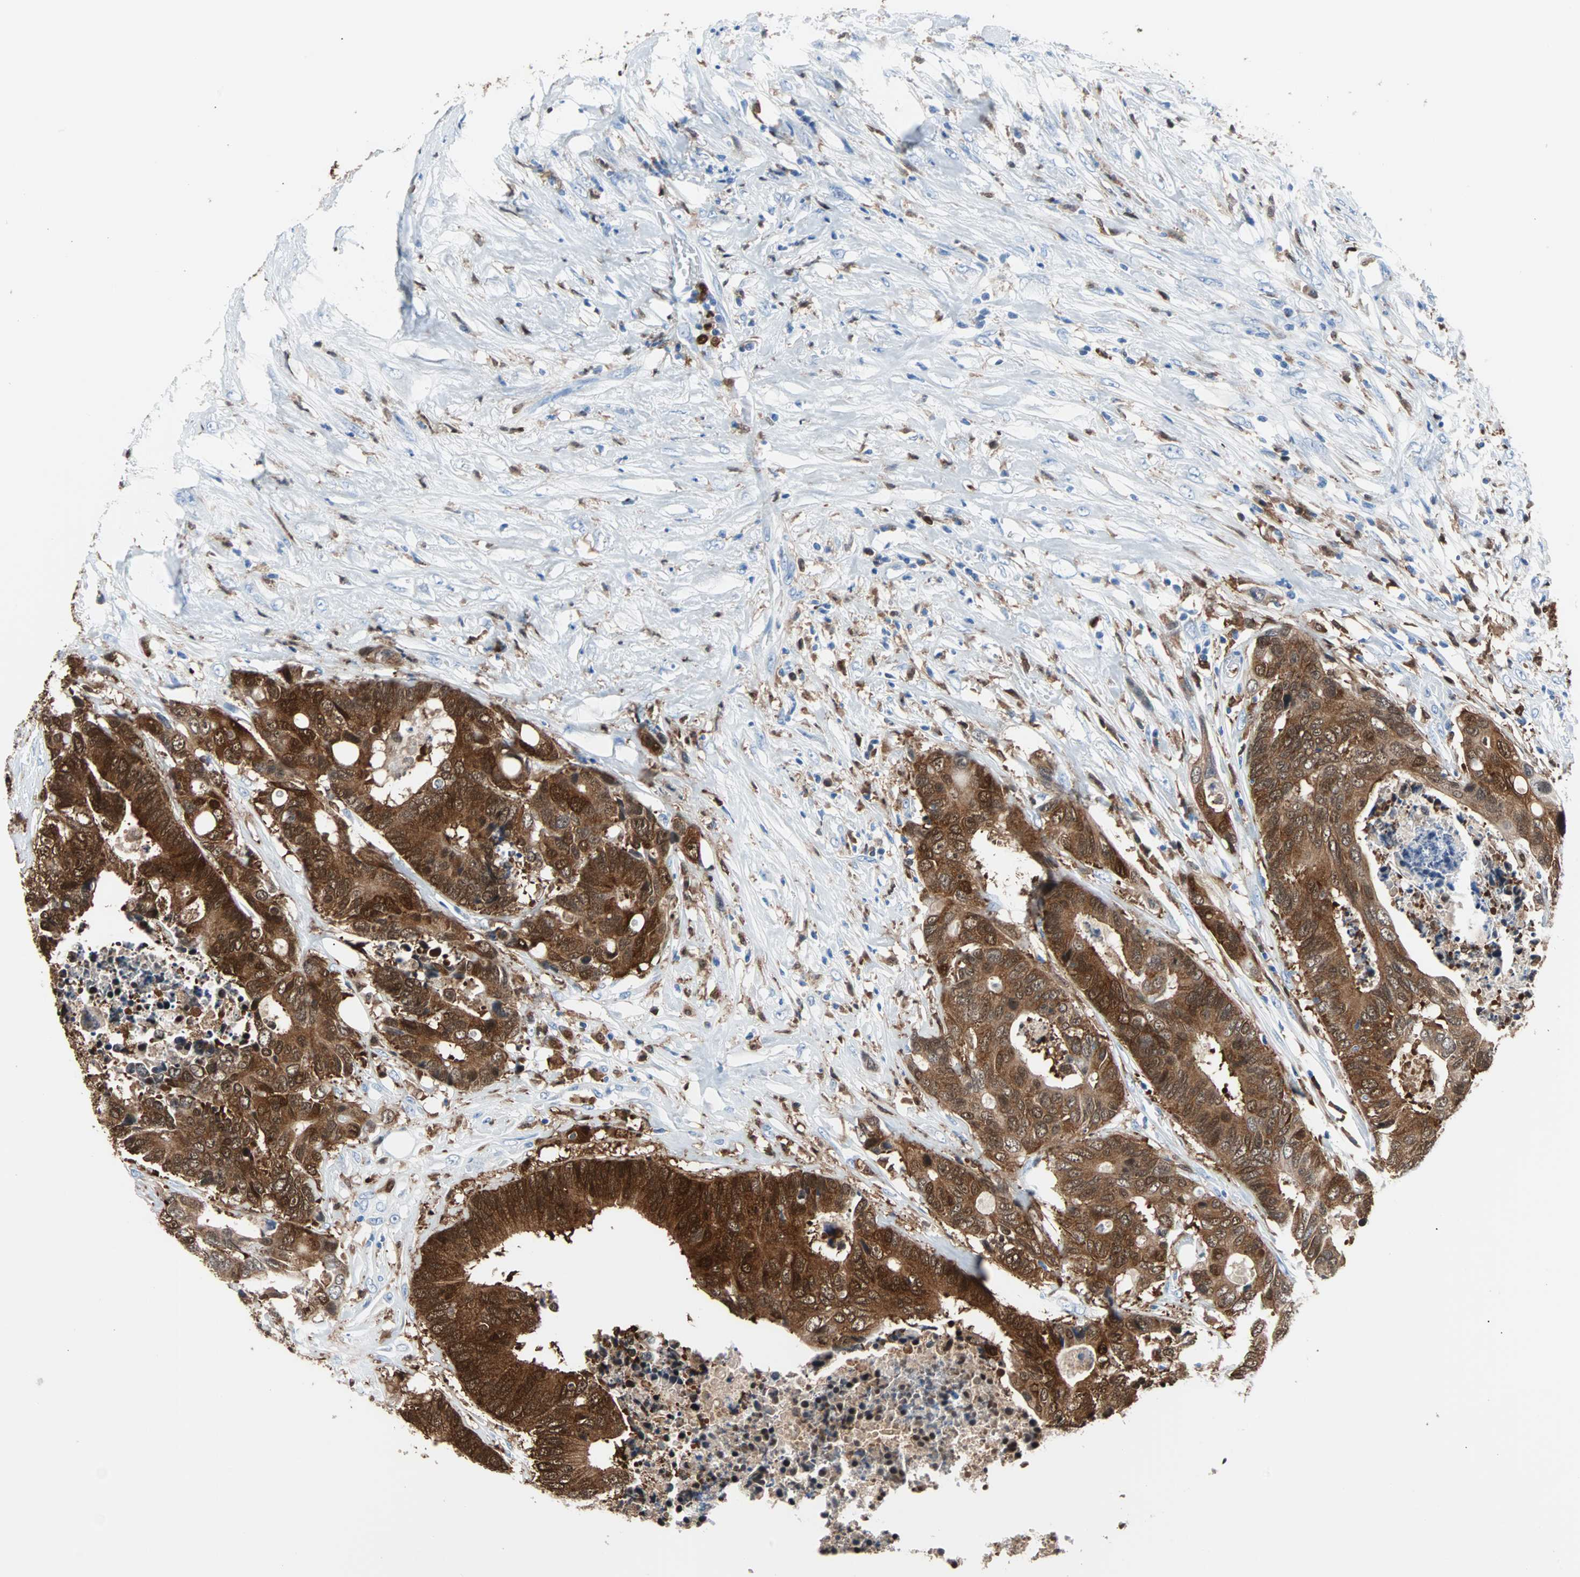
{"staining": {"intensity": "strong", "quantity": ">75%", "location": "cytoplasmic/membranous"}, "tissue": "colorectal cancer", "cell_type": "Tumor cells", "image_type": "cancer", "snomed": [{"axis": "morphology", "description": "Adenocarcinoma, NOS"}, {"axis": "topography", "description": "Rectum"}], "caption": "Protein analysis of colorectal cancer tissue shows strong cytoplasmic/membranous staining in about >75% of tumor cells.", "gene": "SYK", "patient": {"sex": "male", "age": 55}}